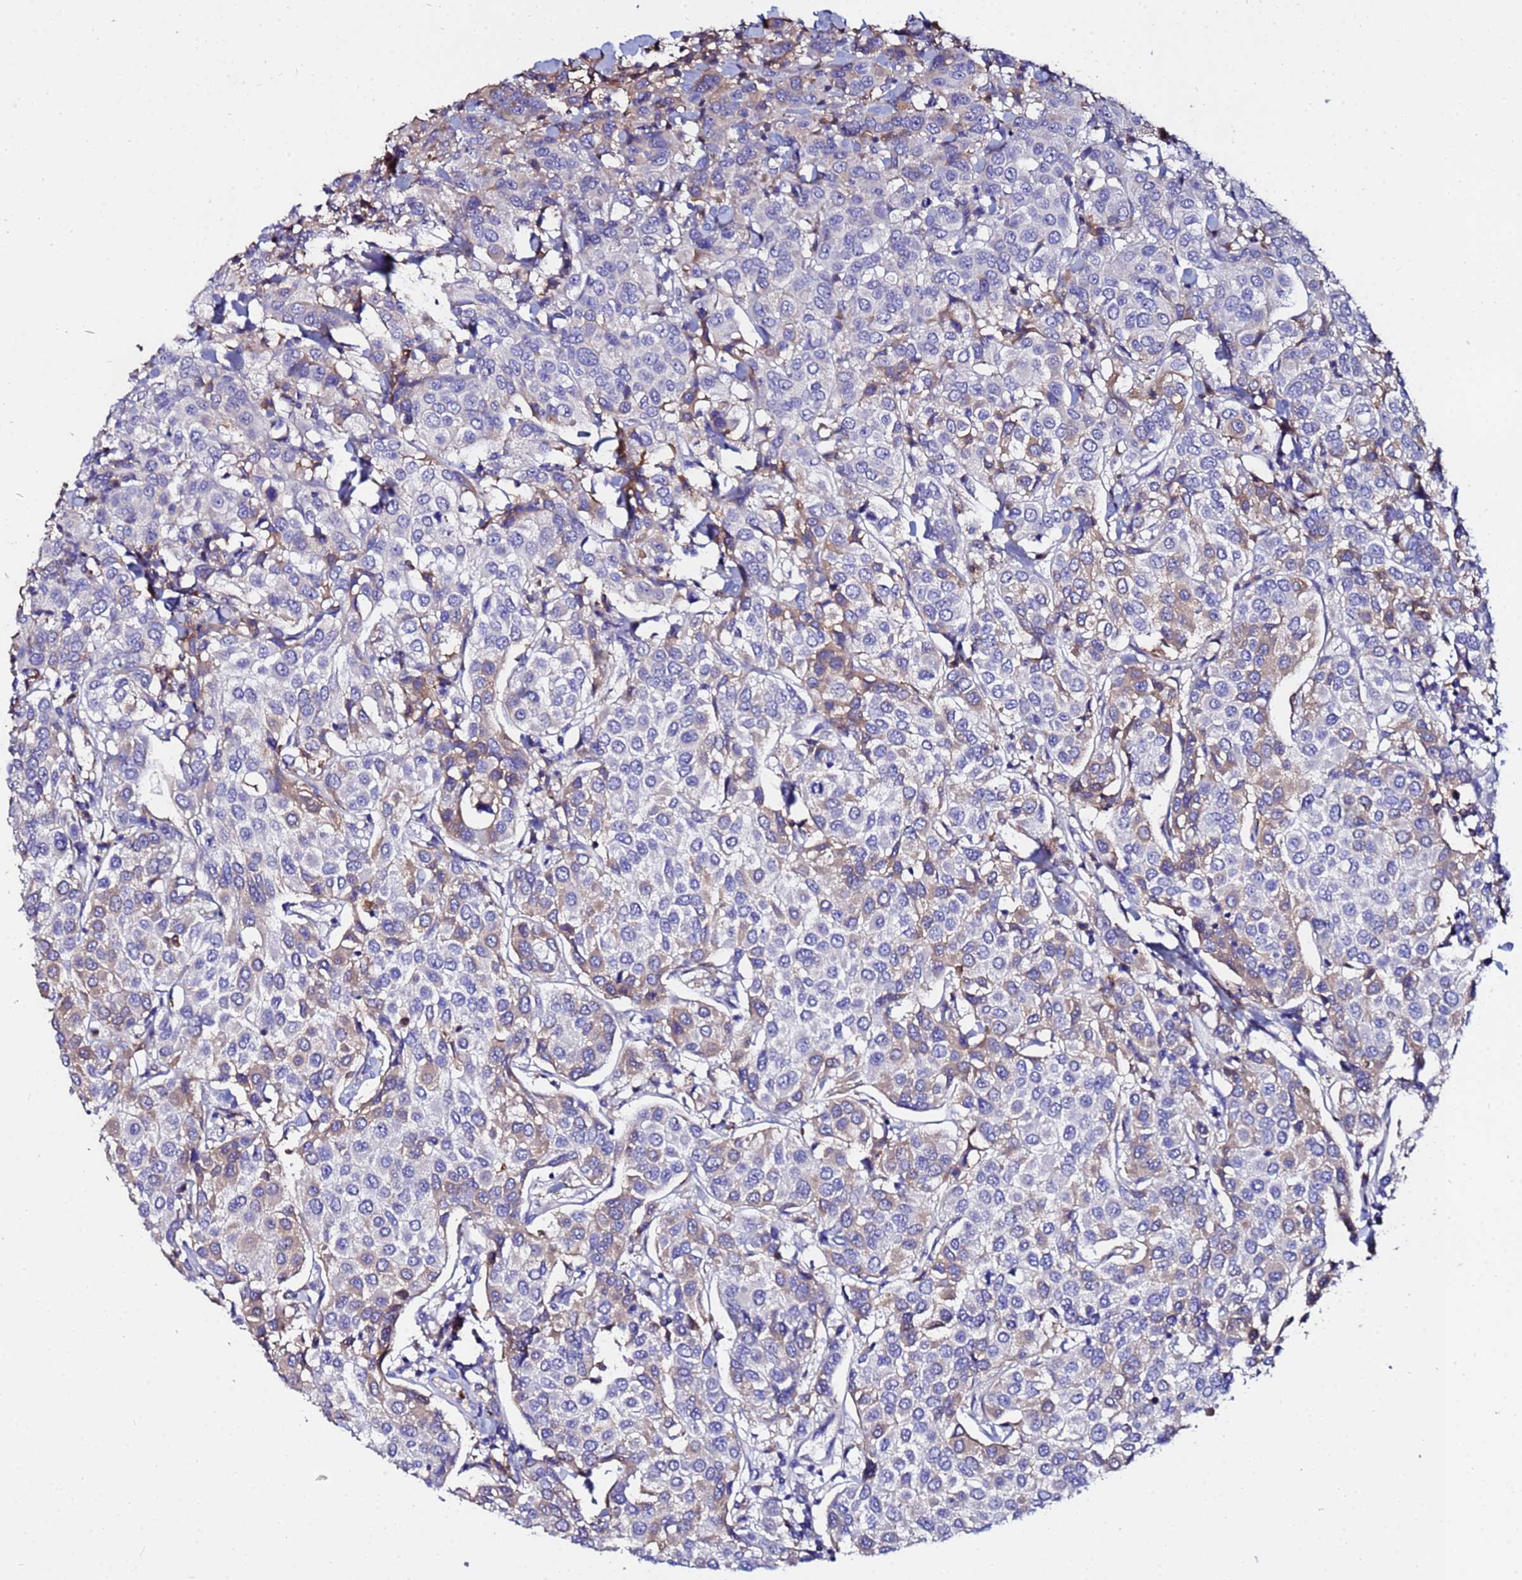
{"staining": {"intensity": "weak", "quantity": "25%-75%", "location": "cytoplasmic/membranous"}, "tissue": "breast cancer", "cell_type": "Tumor cells", "image_type": "cancer", "snomed": [{"axis": "morphology", "description": "Duct carcinoma"}, {"axis": "topography", "description": "Breast"}], "caption": "Breast cancer (invasive ductal carcinoma) tissue exhibits weak cytoplasmic/membranous staining in about 25%-75% of tumor cells, visualized by immunohistochemistry.", "gene": "TUBAL3", "patient": {"sex": "female", "age": 55}}